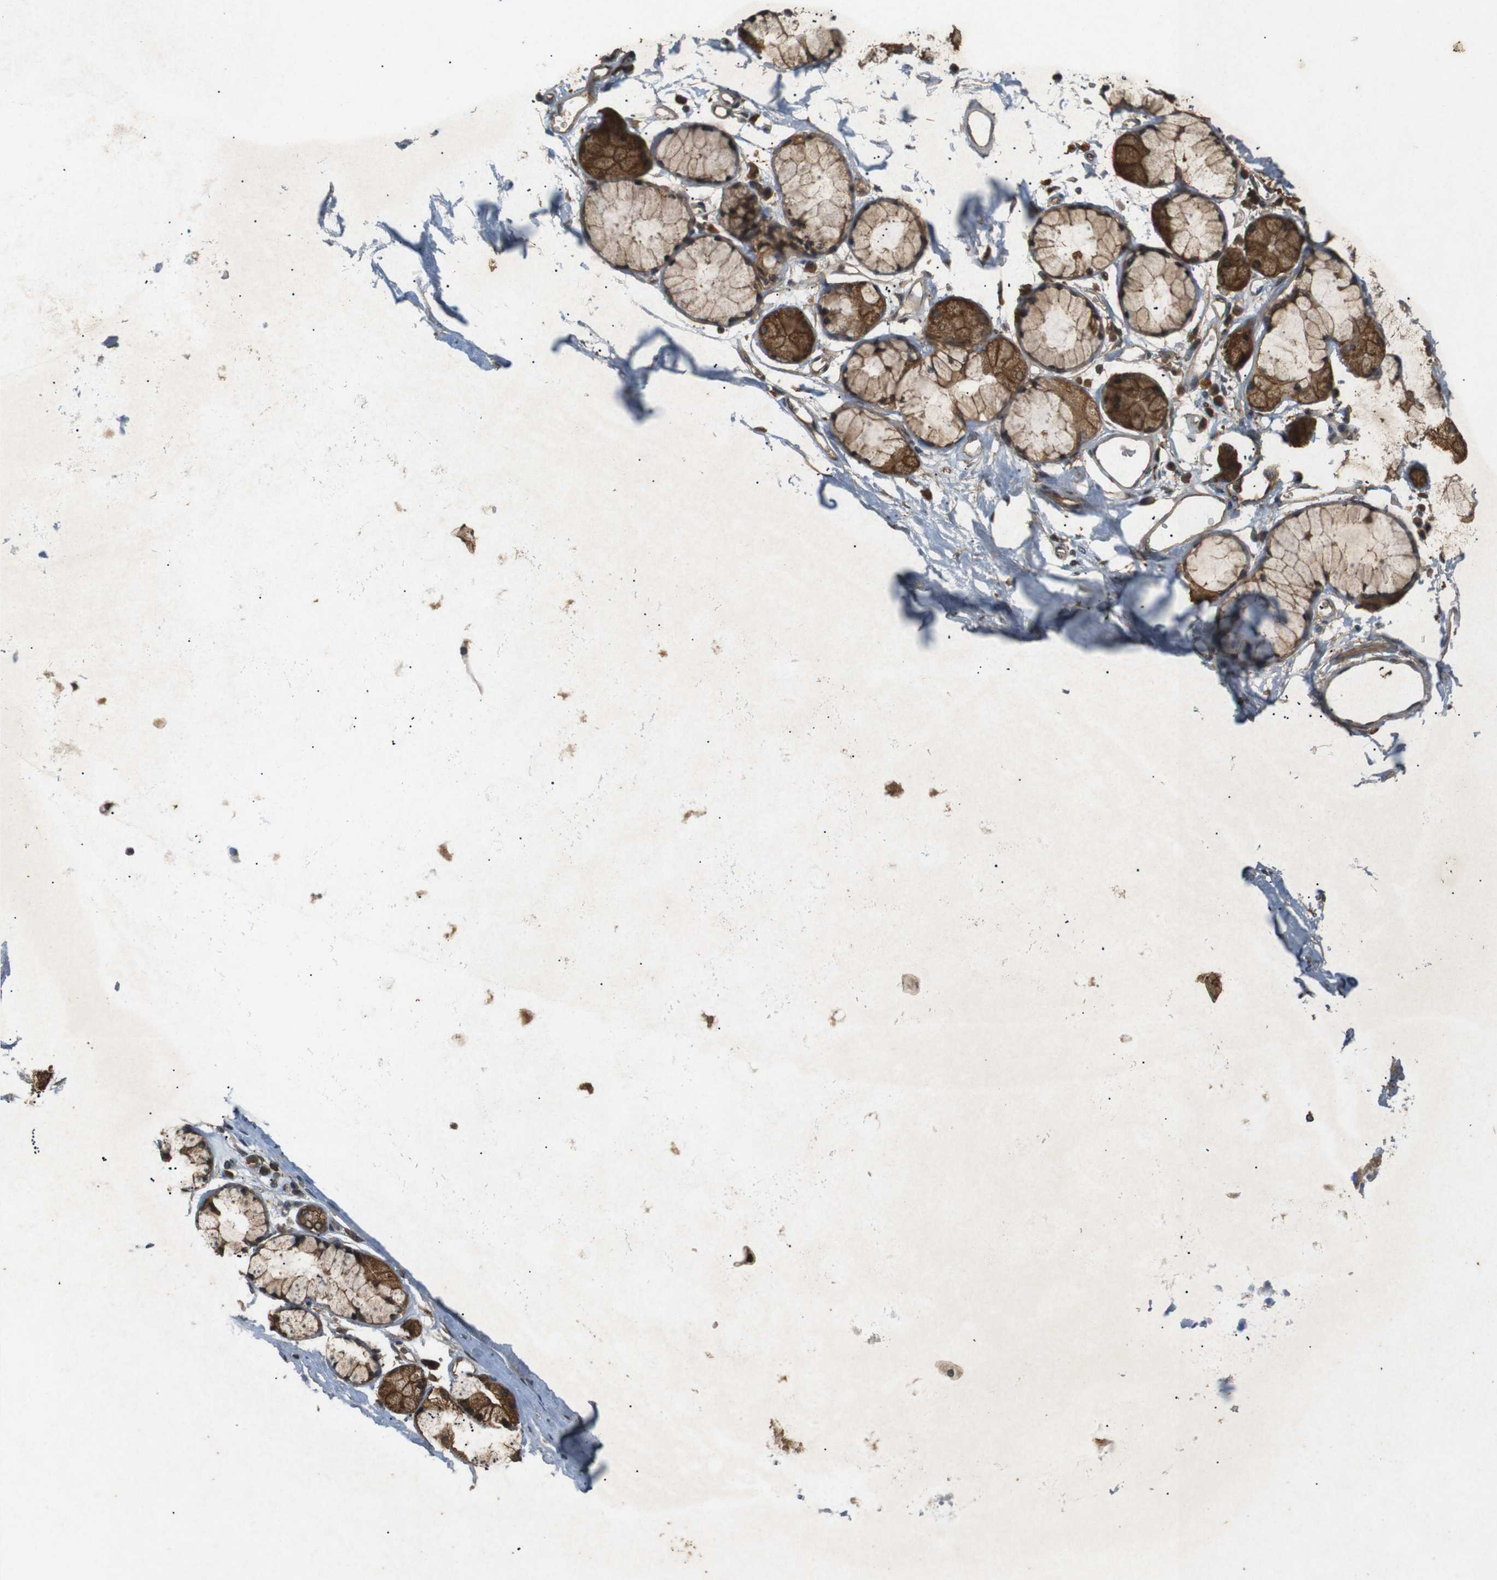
{"staining": {"intensity": "moderate", "quantity": ">75%", "location": "cytoplasmic/membranous"}, "tissue": "adipose tissue", "cell_type": "Adipocytes", "image_type": "normal", "snomed": [{"axis": "morphology", "description": "Normal tissue, NOS"}, {"axis": "topography", "description": "Bronchus"}], "caption": "Immunohistochemical staining of normal adipose tissue displays >75% levels of moderate cytoplasmic/membranous protein expression in approximately >75% of adipocytes.", "gene": "TAP1", "patient": {"sex": "female", "age": 73}}